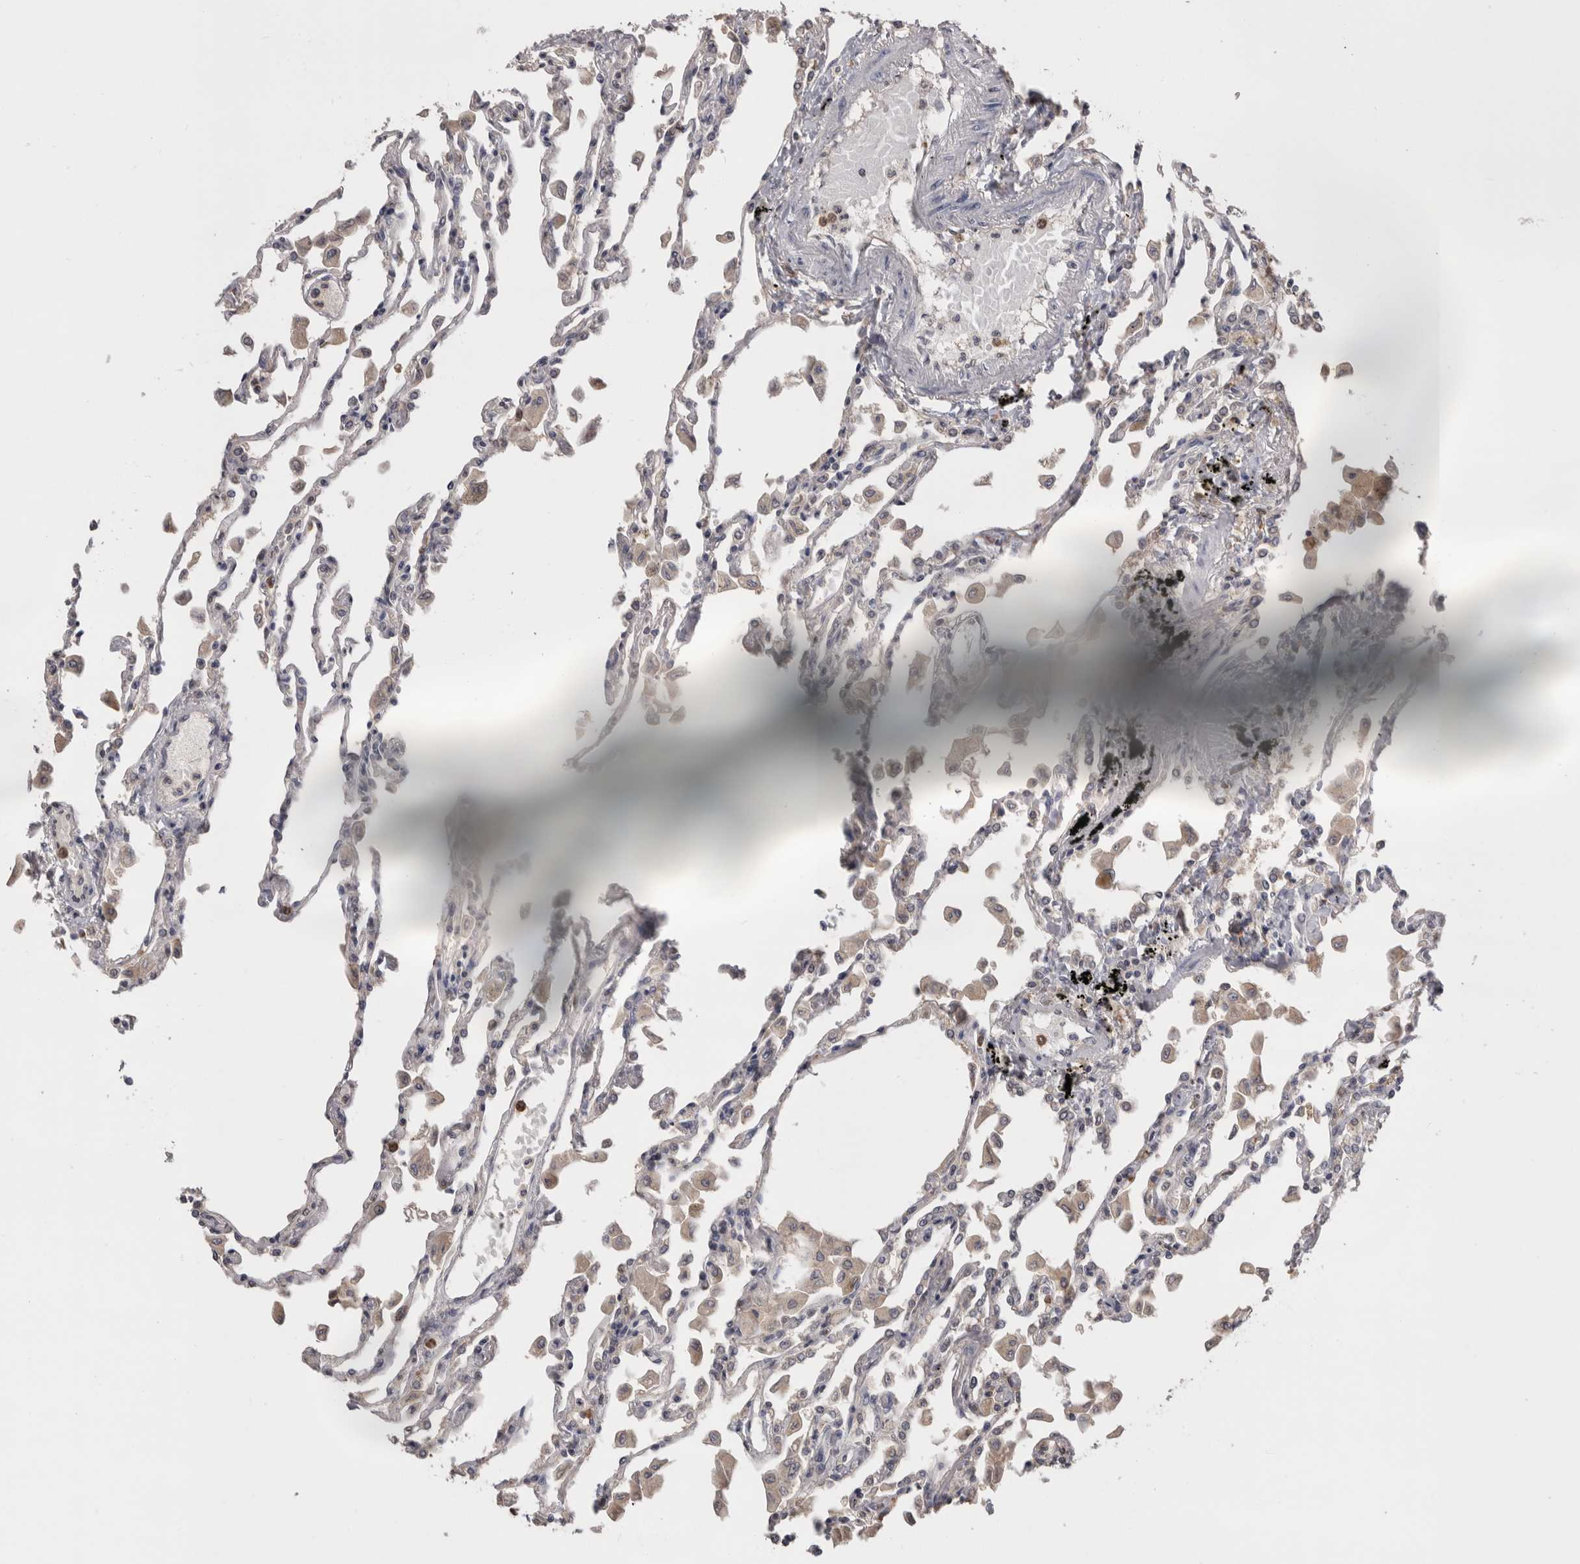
{"staining": {"intensity": "weak", "quantity": "25%-75%", "location": "cytoplasmic/membranous"}, "tissue": "lung", "cell_type": "Alveolar cells", "image_type": "normal", "snomed": [{"axis": "morphology", "description": "Normal tissue, NOS"}, {"axis": "topography", "description": "Bronchus"}, {"axis": "topography", "description": "Lung"}], "caption": "Unremarkable lung was stained to show a protein in brown. There is low levels of weak cytoplasmic/membranous staining in approximately 25%-75% of alveolar cells. The staining is performed using DAB brown chromogen to label protein expression. The nuclei are counter-stained blue using hematoxylin.", "gene": "PREP", "patient": {"sex": "female", "age": 49}}